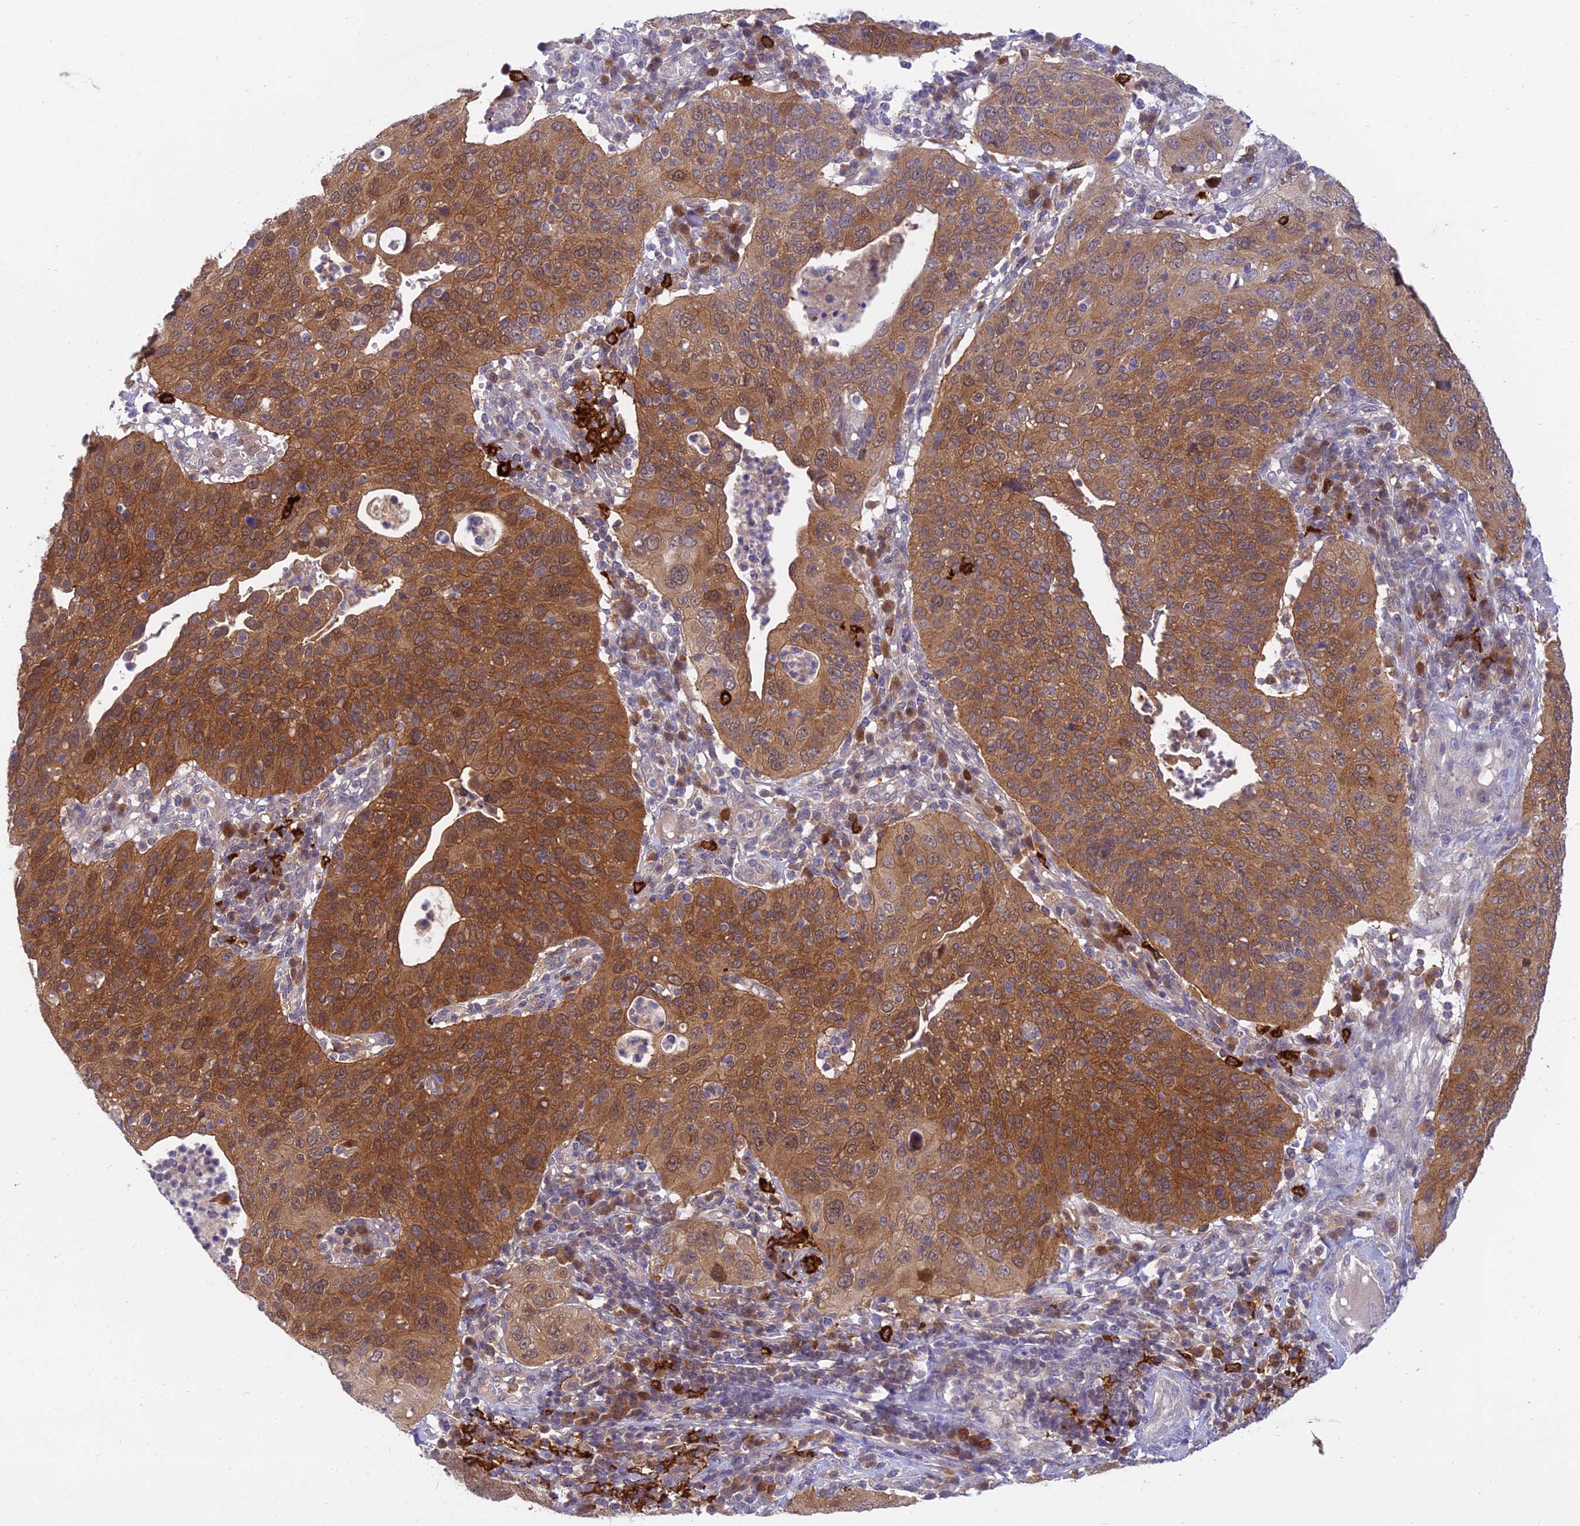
{"staining": {"intensity": "moderate", "quantity": ">75%", "location": "cytoplasmic/membranous"}, "tissue": "cervical cancer", "cell_type": "Tumor cells", "image_type": "cancer", "snomed": [{"axis": "morphology", "description": "Squamous cell carcinoma, NOS"}, {"axis": "topography", "description": "Cervix"}], "caption": "About >75% of tumor cells in human cervical squamous cell carcinoma reveal moderate cytoplasmic/membranous protein staining as visualized by brown immunohistochemical staining.", "gene": "UBE2G1", "patient": {"sex": "female", "age": 36}}